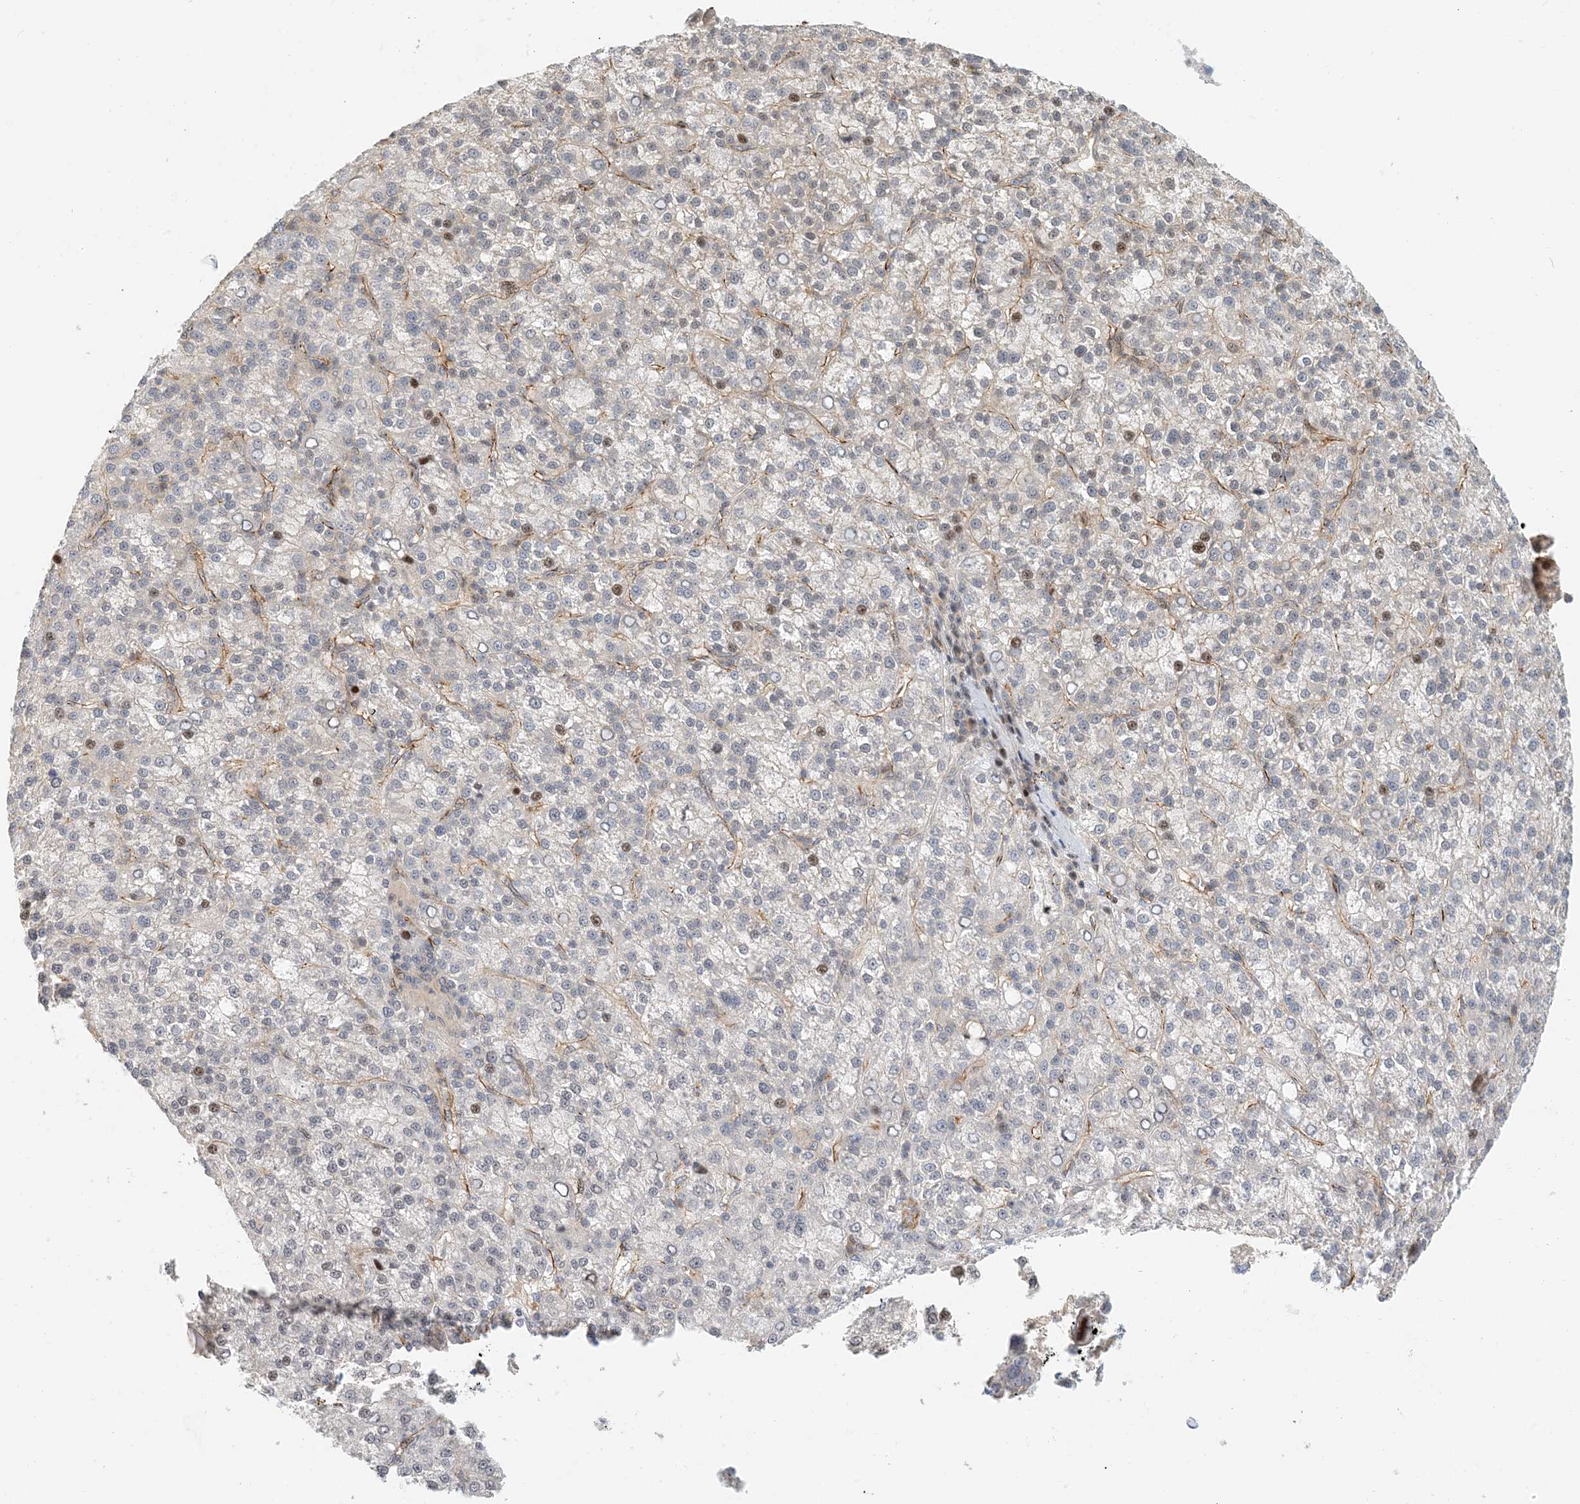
{"staining": {"intensity": "moderate", "quantity": "<25%", "location": "nuclear"}, "tissue": "liver cancer", "cell_type": "Tumor cells", "image_type": "cancer", "snomed": [{"axis": "morphology", "description": "Carcinoma, Hepatocellular, NOS"}, {"axis": "topography", "description": "Liver"}], "caption": "A histopathology image of liver hepatocellular carcinoma stained for a protein exhibits moderate nuclear brown staining in tumor cells.", "gene": "MAPKBP1", "patient": {"sex": "female", "age": 58}}